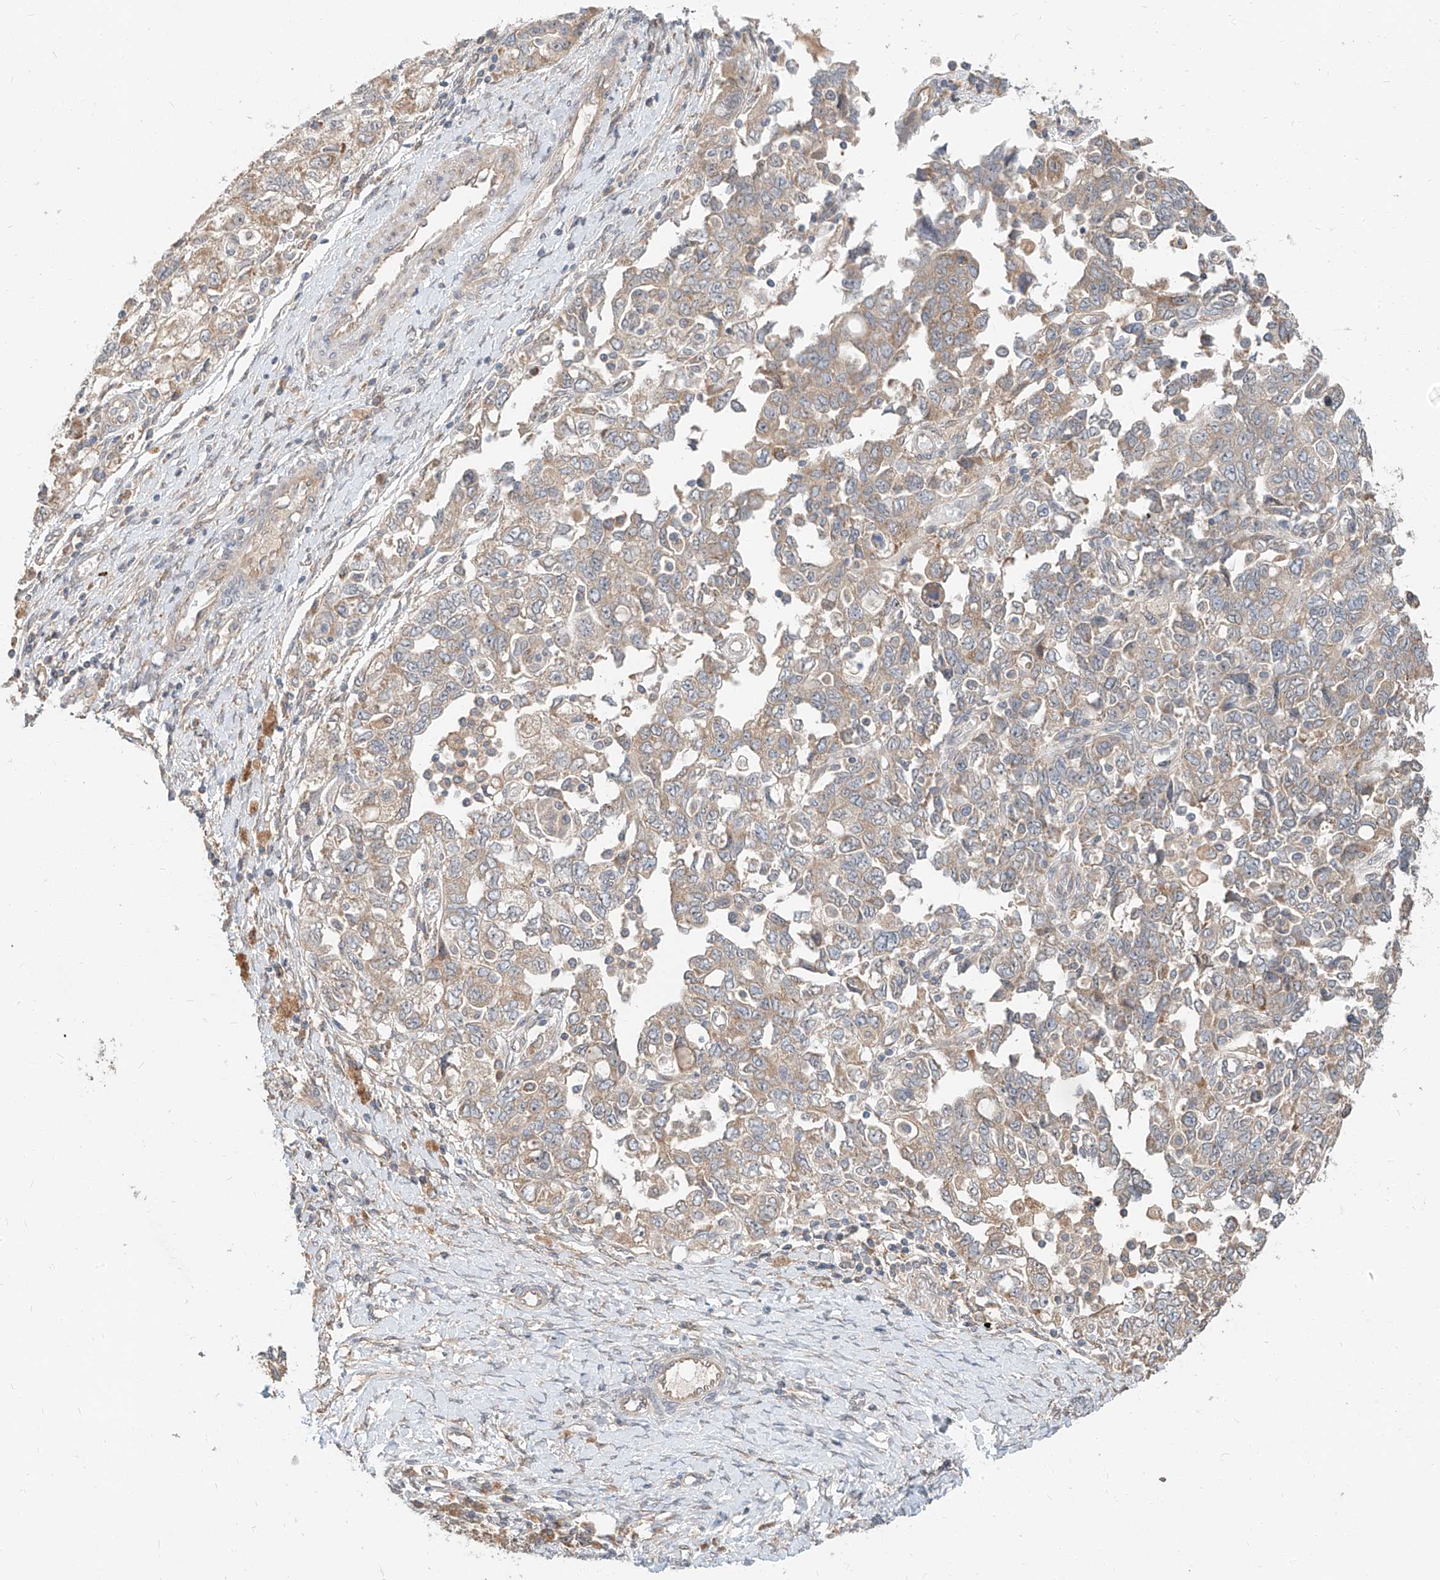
{"staining": {"intensity": "weak", "quantity": ">75%", "location": "cytoplasmic/membranous"}, "tissue": "ovarian cancer", "cell_type": "Tumor cells", "image_type": "cancer", "snomed": [{"axis": "morphology", "description": "Carcinoma, NOS"}, {"axis": "morphology", "description": "Cystadenocarcinoma, serous, NOS"}, {"axis": "topography", "description": "Ovary"}], "caption": "This is a histology image of IHC staining of ovarian carcinoma, which shows weak expression in the cytoplasmic/membranous of tumor cells.", "gene": "STX19", "patient": {"sex": "female", "age": 69}}